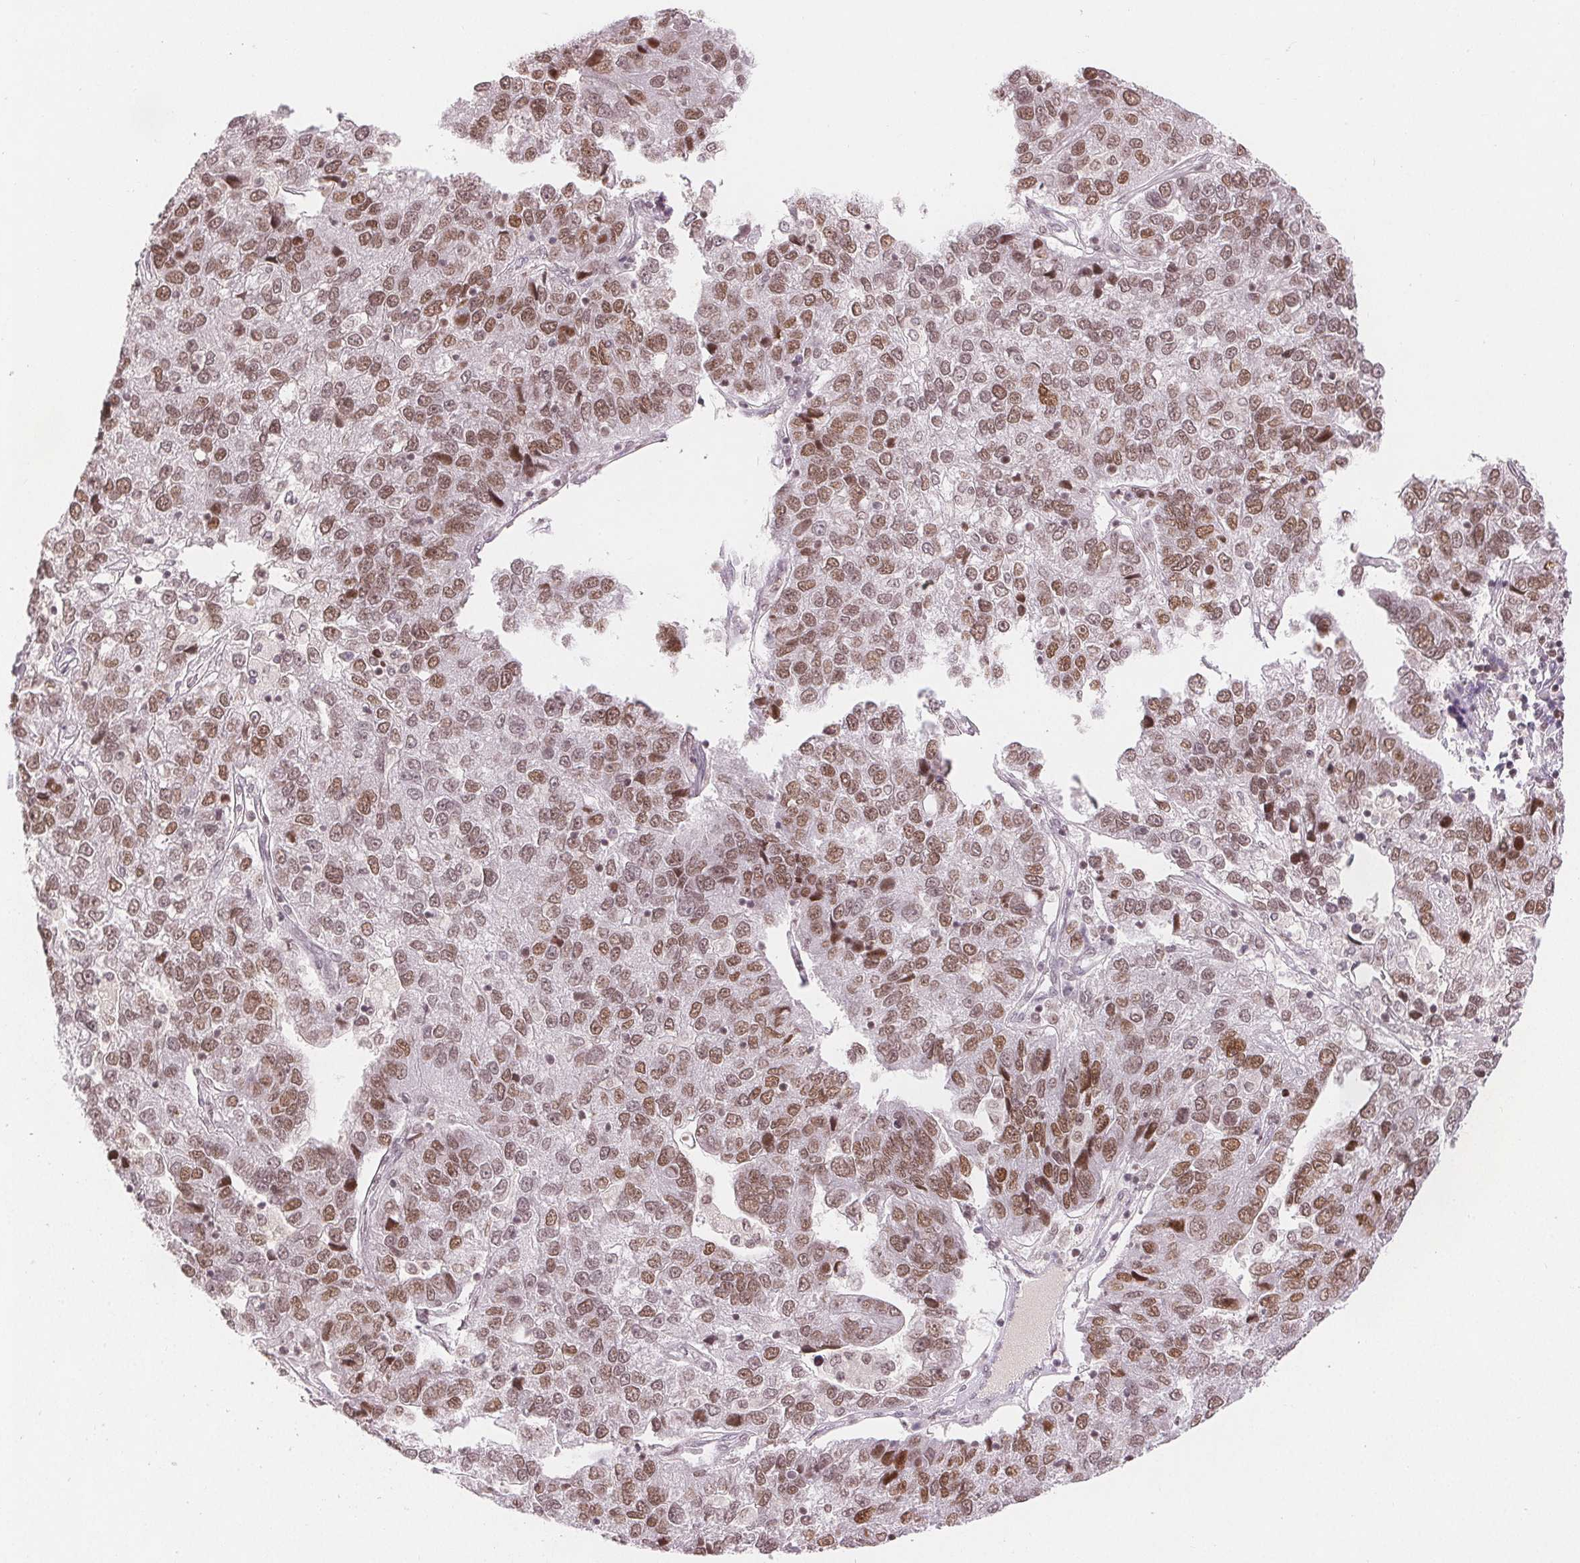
{"staining": {"intensity": "moderate", "quantity": ">75%", "location": "nuclear"}, "tissue": "pancreatic cancer", "cell_type": "Tumor cells", "image_type": "cancer", "snomed": [{"axis": "morphology", "description": "Adenocarcinoma, NOS"}, {"axis": "topography", "description": "Pancreas"}], "caption": "IHC (DAB (3,3'-diaminobenzidine)) staining of pancreatic cancer demonstrates moderate nuclear protein positivity in about >75% of tumor cells.", "gene": "DEK", "patient": {"sex": "female", "age": 61}}